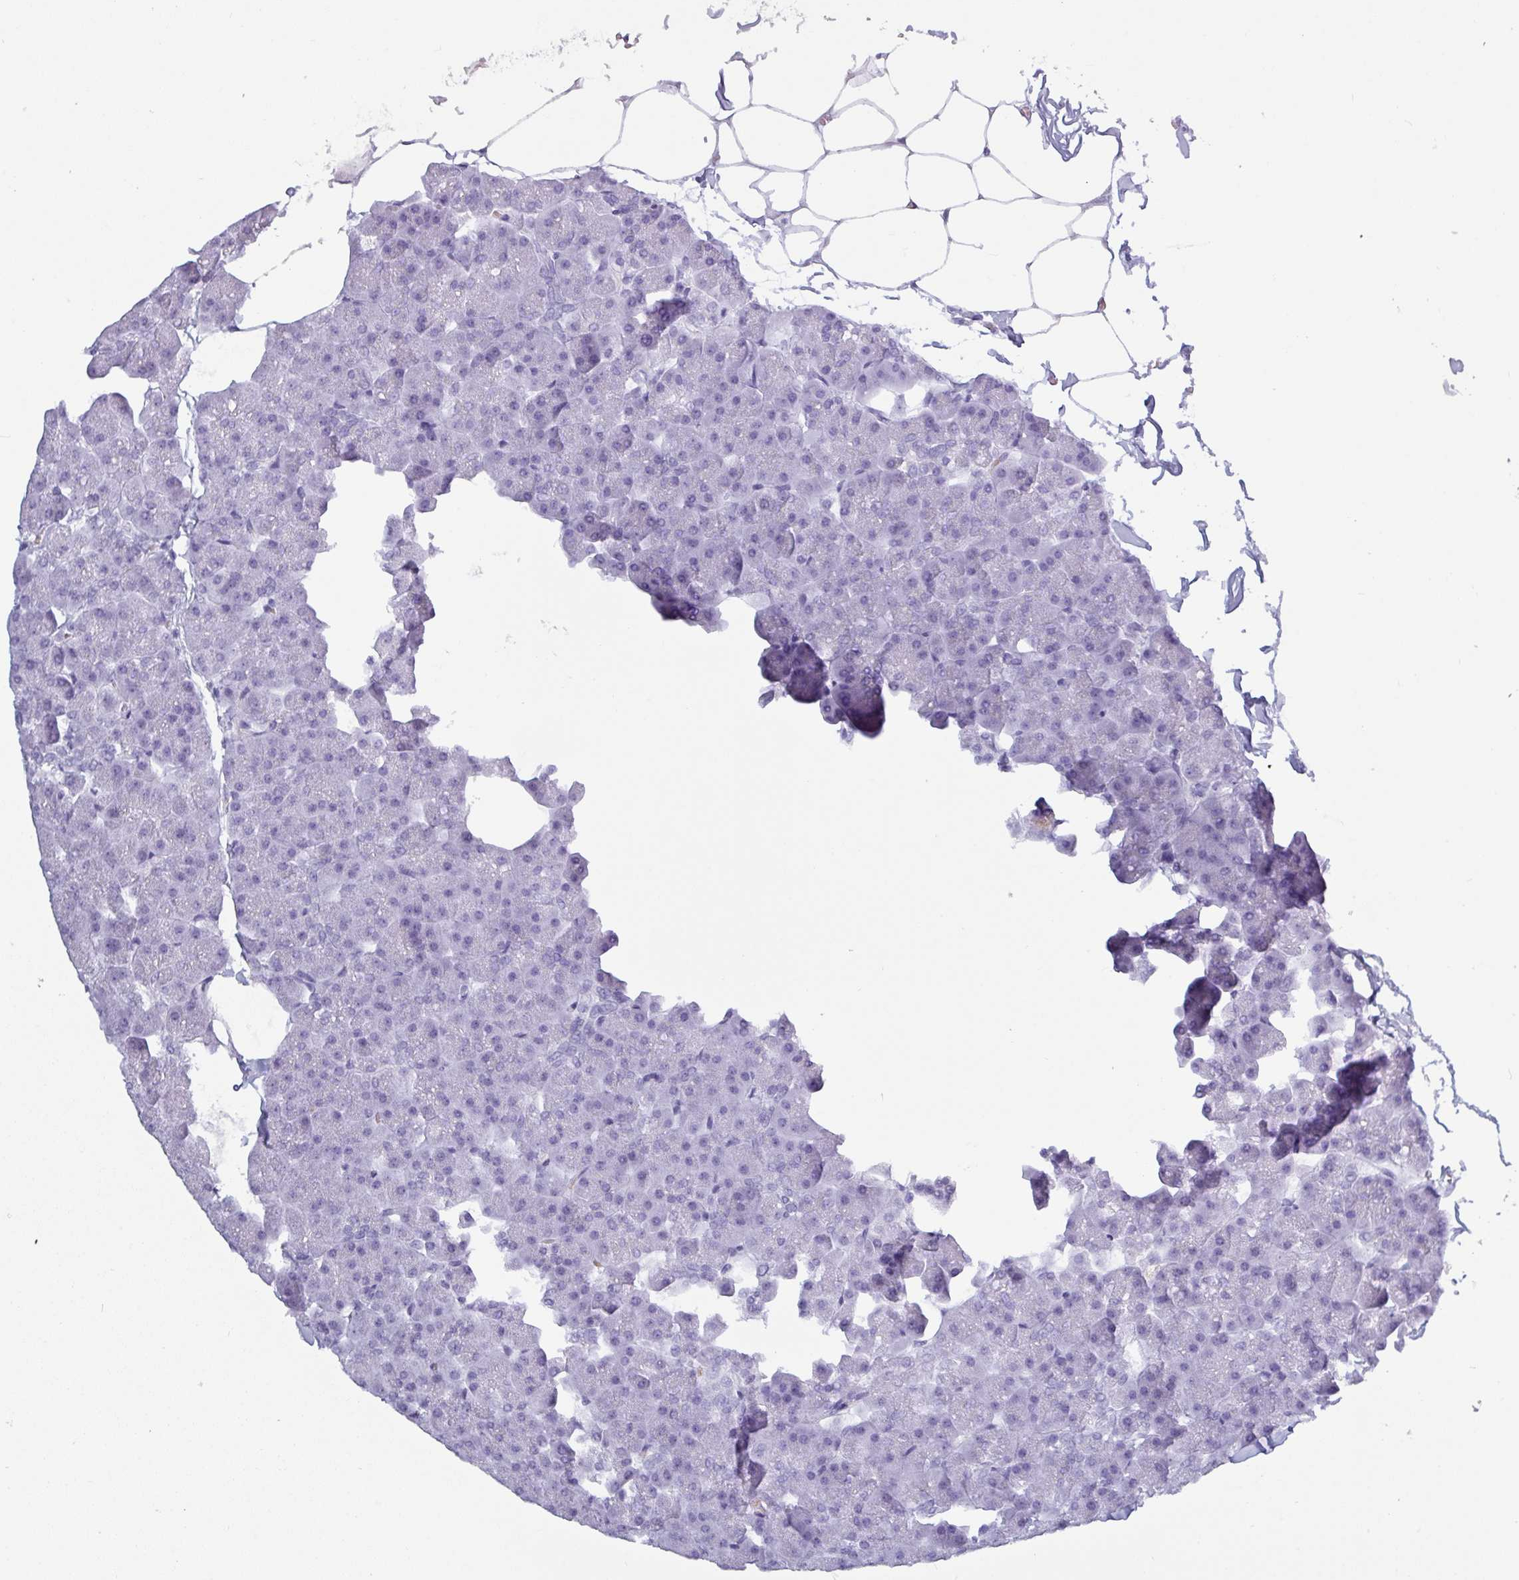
{"staining": {"intensity": "negative", "quantity": "none", "location": "none"}, "tissue": "pancreas", "cell_type": "Exocrine glandular cells", "image_type": "normal", "snomed": [{"axis": "morphology", "description": "Normal tissue, NOS"}, {"axis": "topography", "description": "Pancreas"}], "caption": "There is no significant positivity in exocrine glandular cells of pancreas. The staining was performed using DAB (3,3'-diaminobenzidine) to visualize the protein expression in brown, while the nuclei were stained in blue with hematoxylin (Magnification: 20x).", "gene": "CRYBB2", "patient": {"sex": "male", "age": 35}}